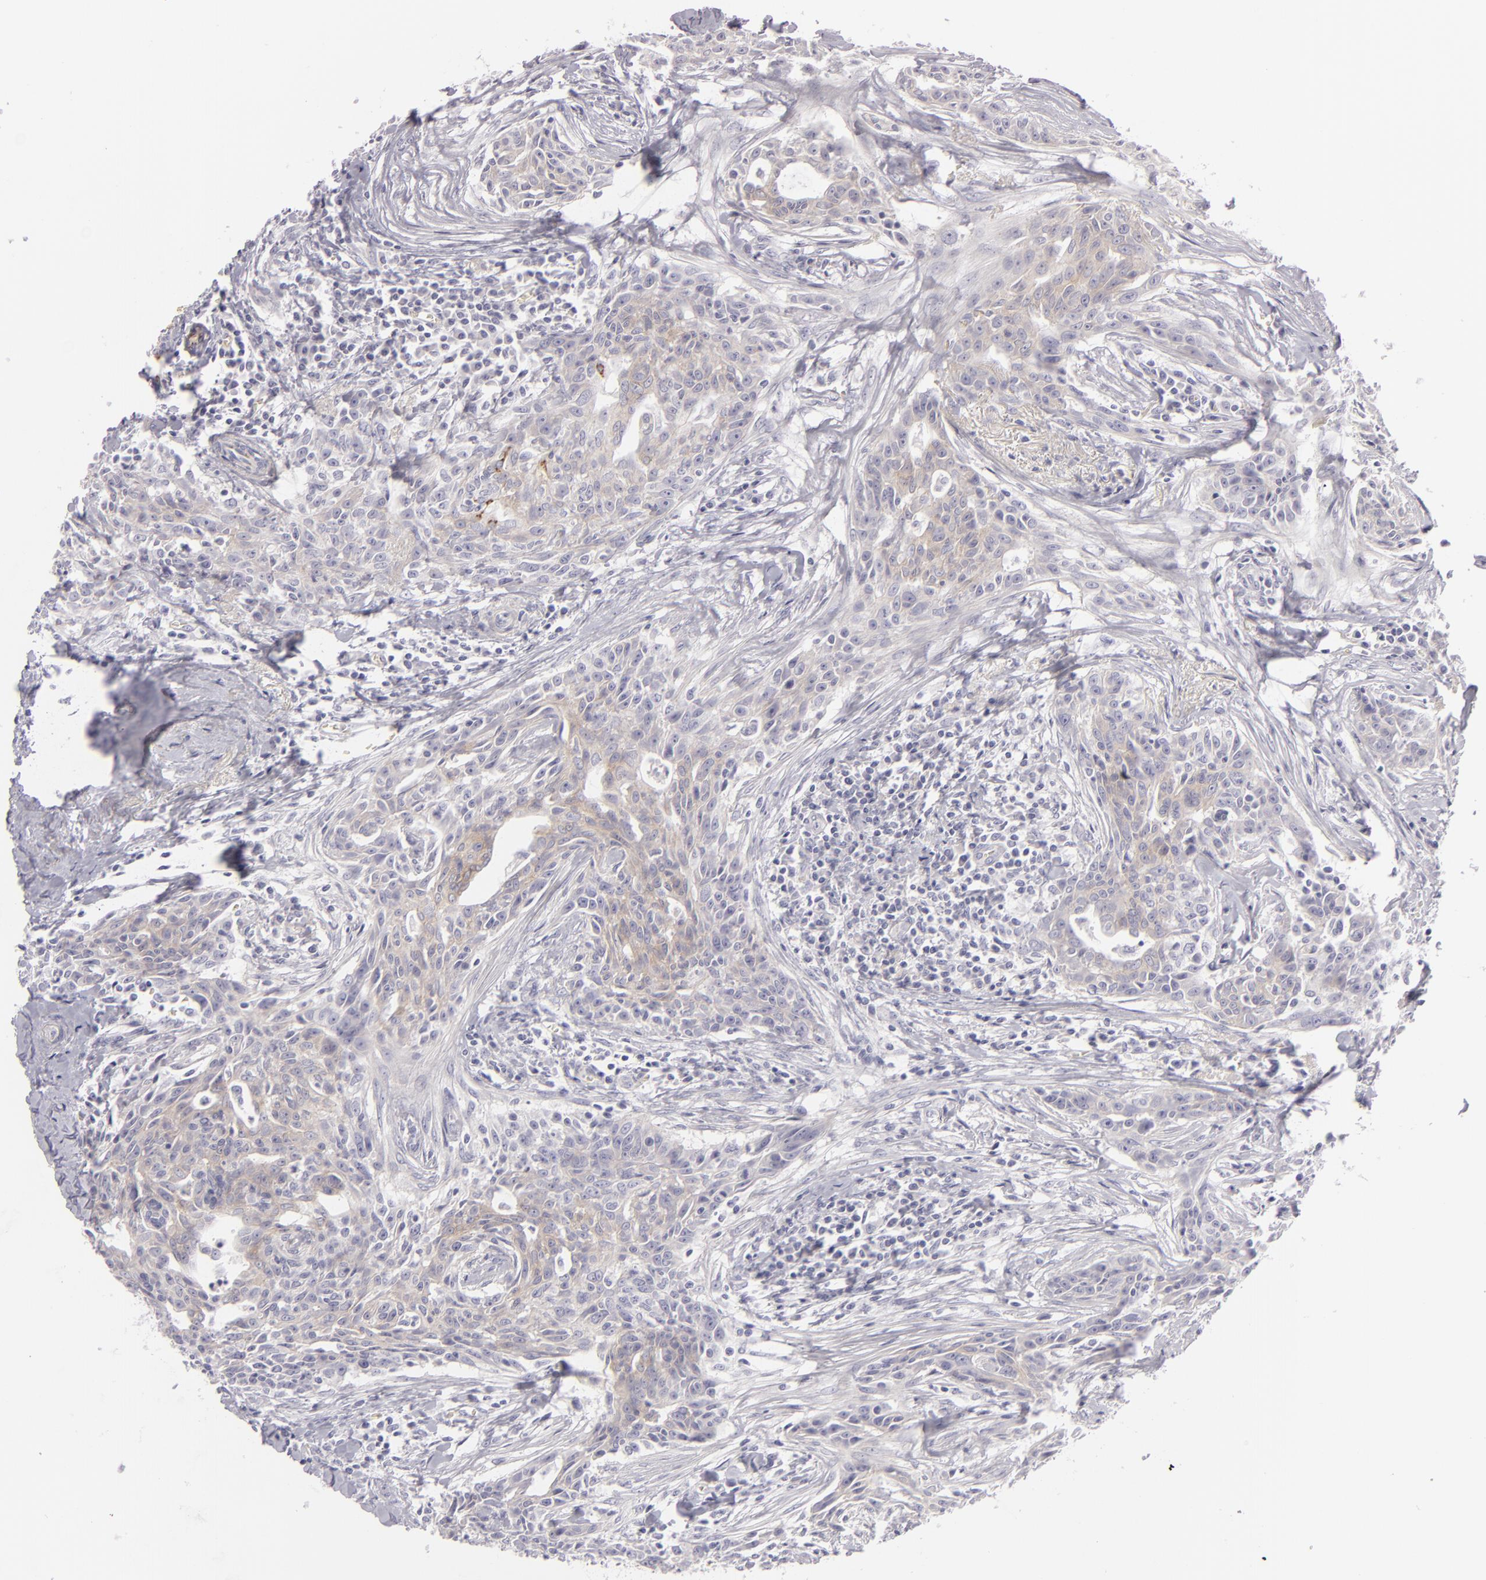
{"staining": {"intensity": "weak", "quantity": "25%-75%", "location": "cytoplasmic/membranous"}, "tissue": "breast cancer", "cell_type": "Tumor cells", "image_type": "cancer", "snomed": [{"axis": "morphology", "description": "Duct carcinoma"}, {"axis": "topography", "description": "Breast"}], "caption": "There is low levels of weak cytoplasmic/membranous expression in tumor cells of breast cancer, as demonstrated by immunohistochemical staining (brown color).", "gene": "DLG4", "patient": {"sex": "female", "age": 50}}